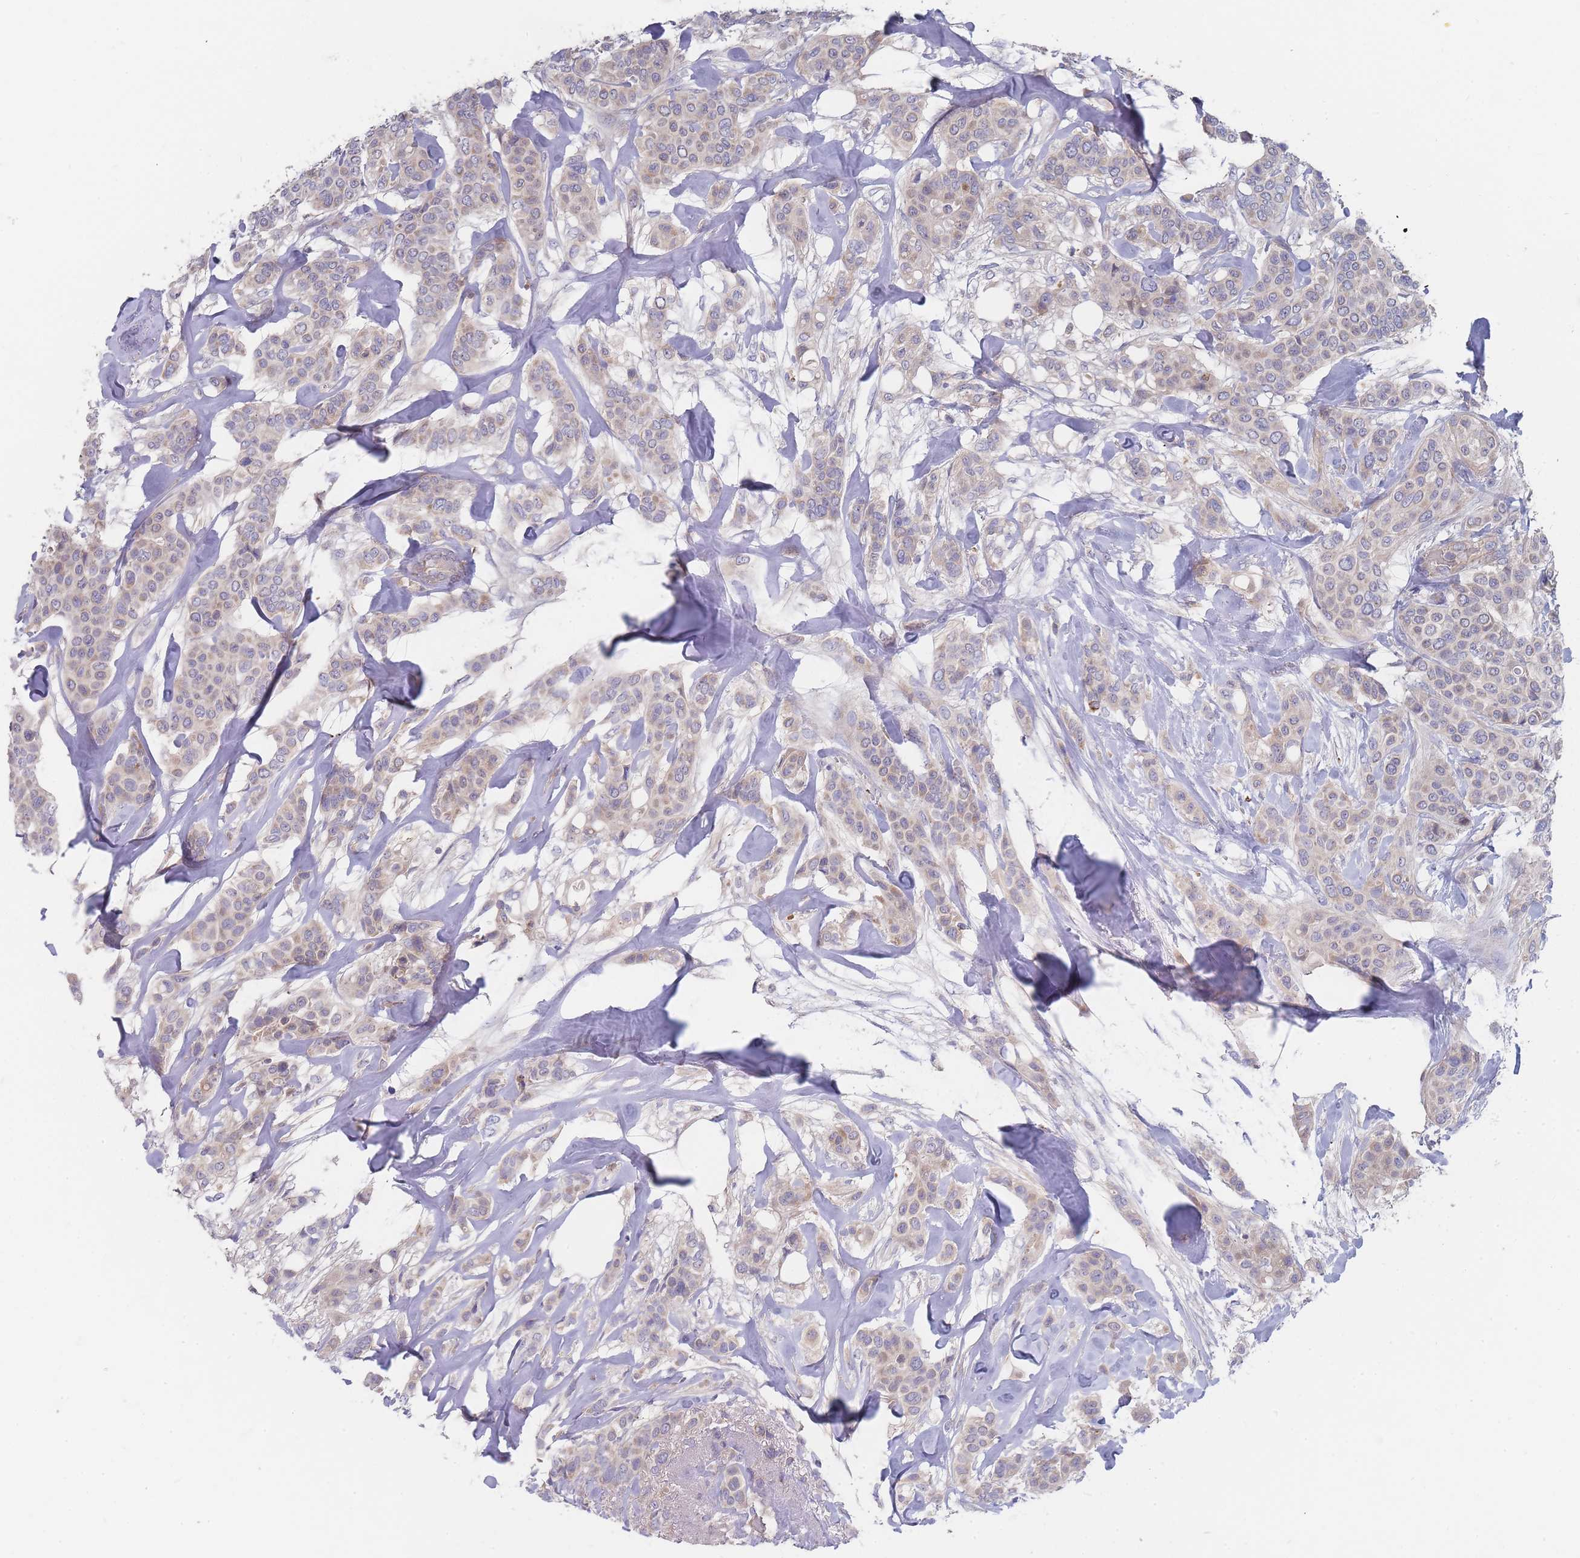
{"staining": {"intensity": "weak", "quantity": "<25%", "location": "cytoplasmic/membranous"}, "tissue": "breast cancer", "cell_type": "Tumor cells", "image_type": "cancer", "snomed": [{"axis": "morphology", "description": "Lobular carcinoma"}, {"axis": "topography", "description": "Breast"}], "caption": "This is a histopathology image of IHC staining of breast cancer (lobular carcinoma), which shows no expression in tumor cells.", "gene": "NUB1", "patient": {"sex": "female", "age": 51}}